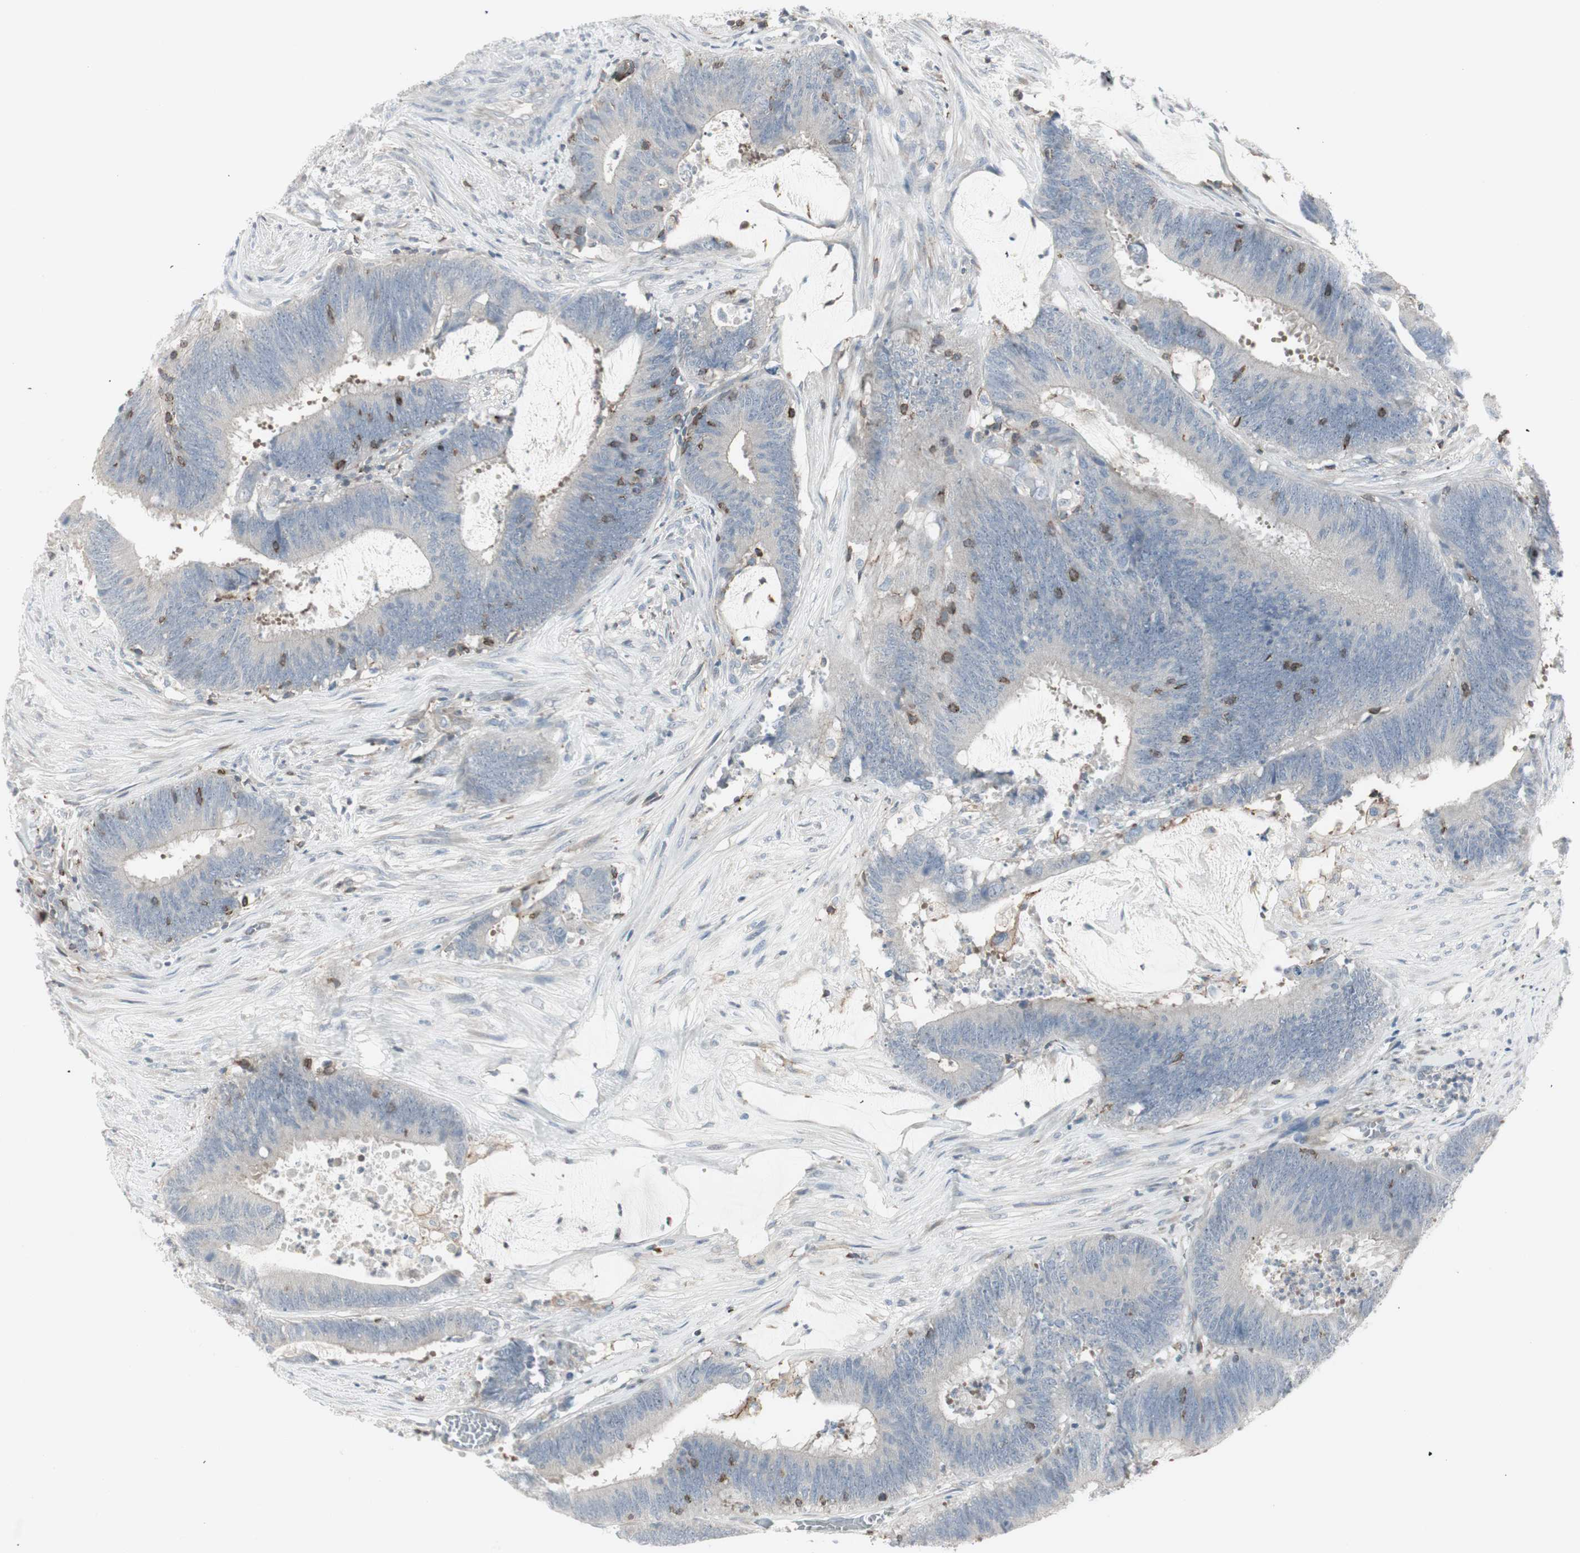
{"staining": {"intensity": "negative", "quantity": "none", "location": "none"}, "tissue": "colorectal cancer", "cell_type": "Tumor cells", "image_type": "cancer", "snomed": [{"axis": "morphology", "description": "Adenocarcinoma, NOS"}, {"axis": "topography", "description": "Rectum"}], "caption": "A high-resolution micrograph shows IHC staining of colorectal cancer (adenocarcinoma), which reveals no significant positivity in tumor cells. (DAB (3,3'-diaminobenzidine) IHC visualized using brightfield microscopy, high magnification).", "gene": "MAP4K4", "patient": {"sex": "female", "age": 66}}